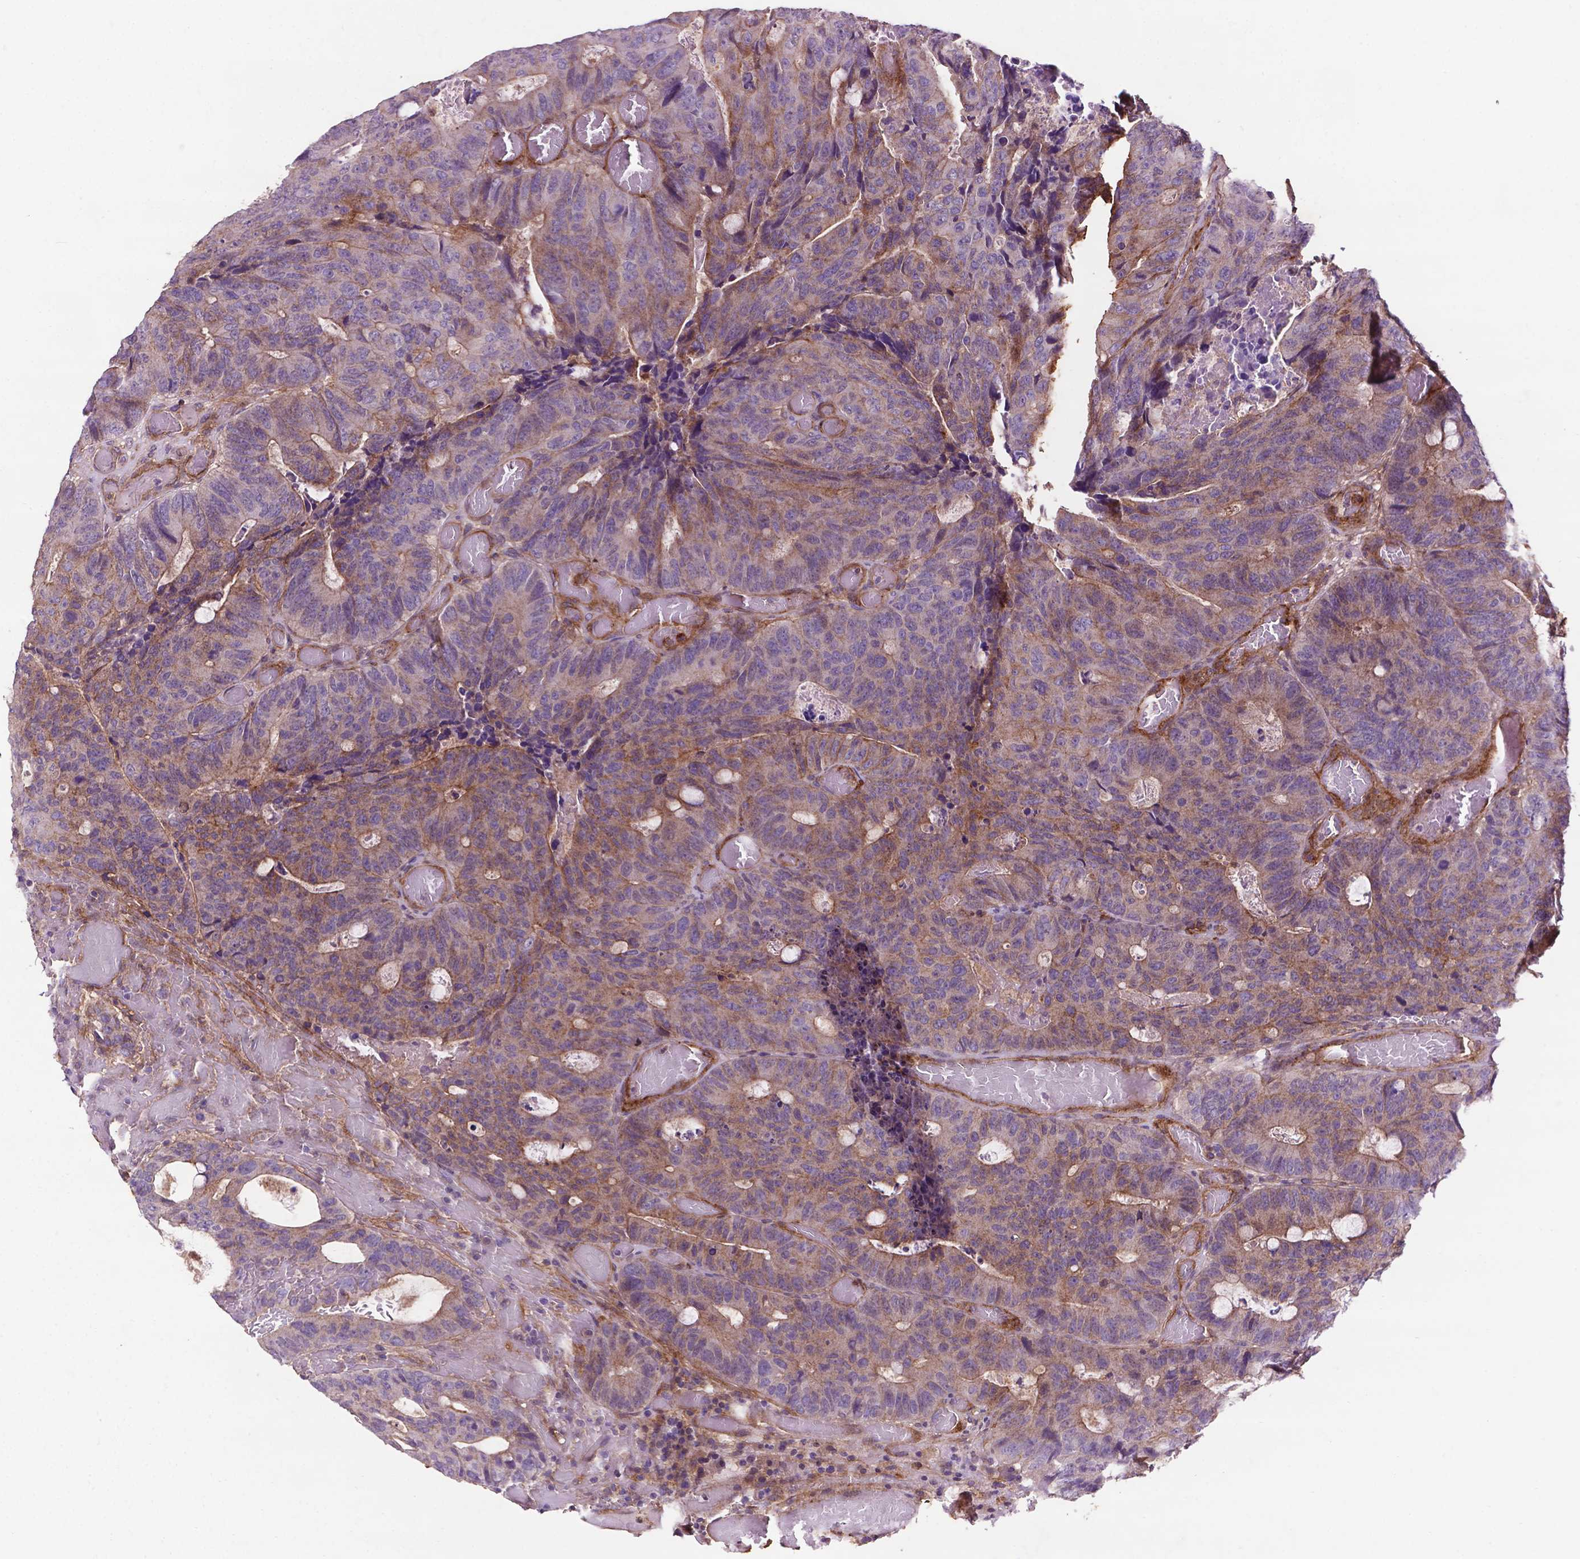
{"staining": {"intensity": "weak", "quantity": "25%-75%", "location": "cytoplasmic/membranous"}, "tissue": "colorectal cancer", "cell_type": "Tumor cells", "image_type": "cancer", "snomed": [{"axis": "morphology", "description": "Adenocarcinoma, NOS"}, {"axis": "topography", "description": "Colon"}], "caption": "This image exhibits adenocarcinoma (colorectal) stained with immunohistochemistry to label a protein in brown. The cytoplasmic/membranous of tumor cells show weak positivity for the protein. Nuclei are counter-stained blue.", "gene": "RRAS", "patient": {"sex": "male", "age": 87}}